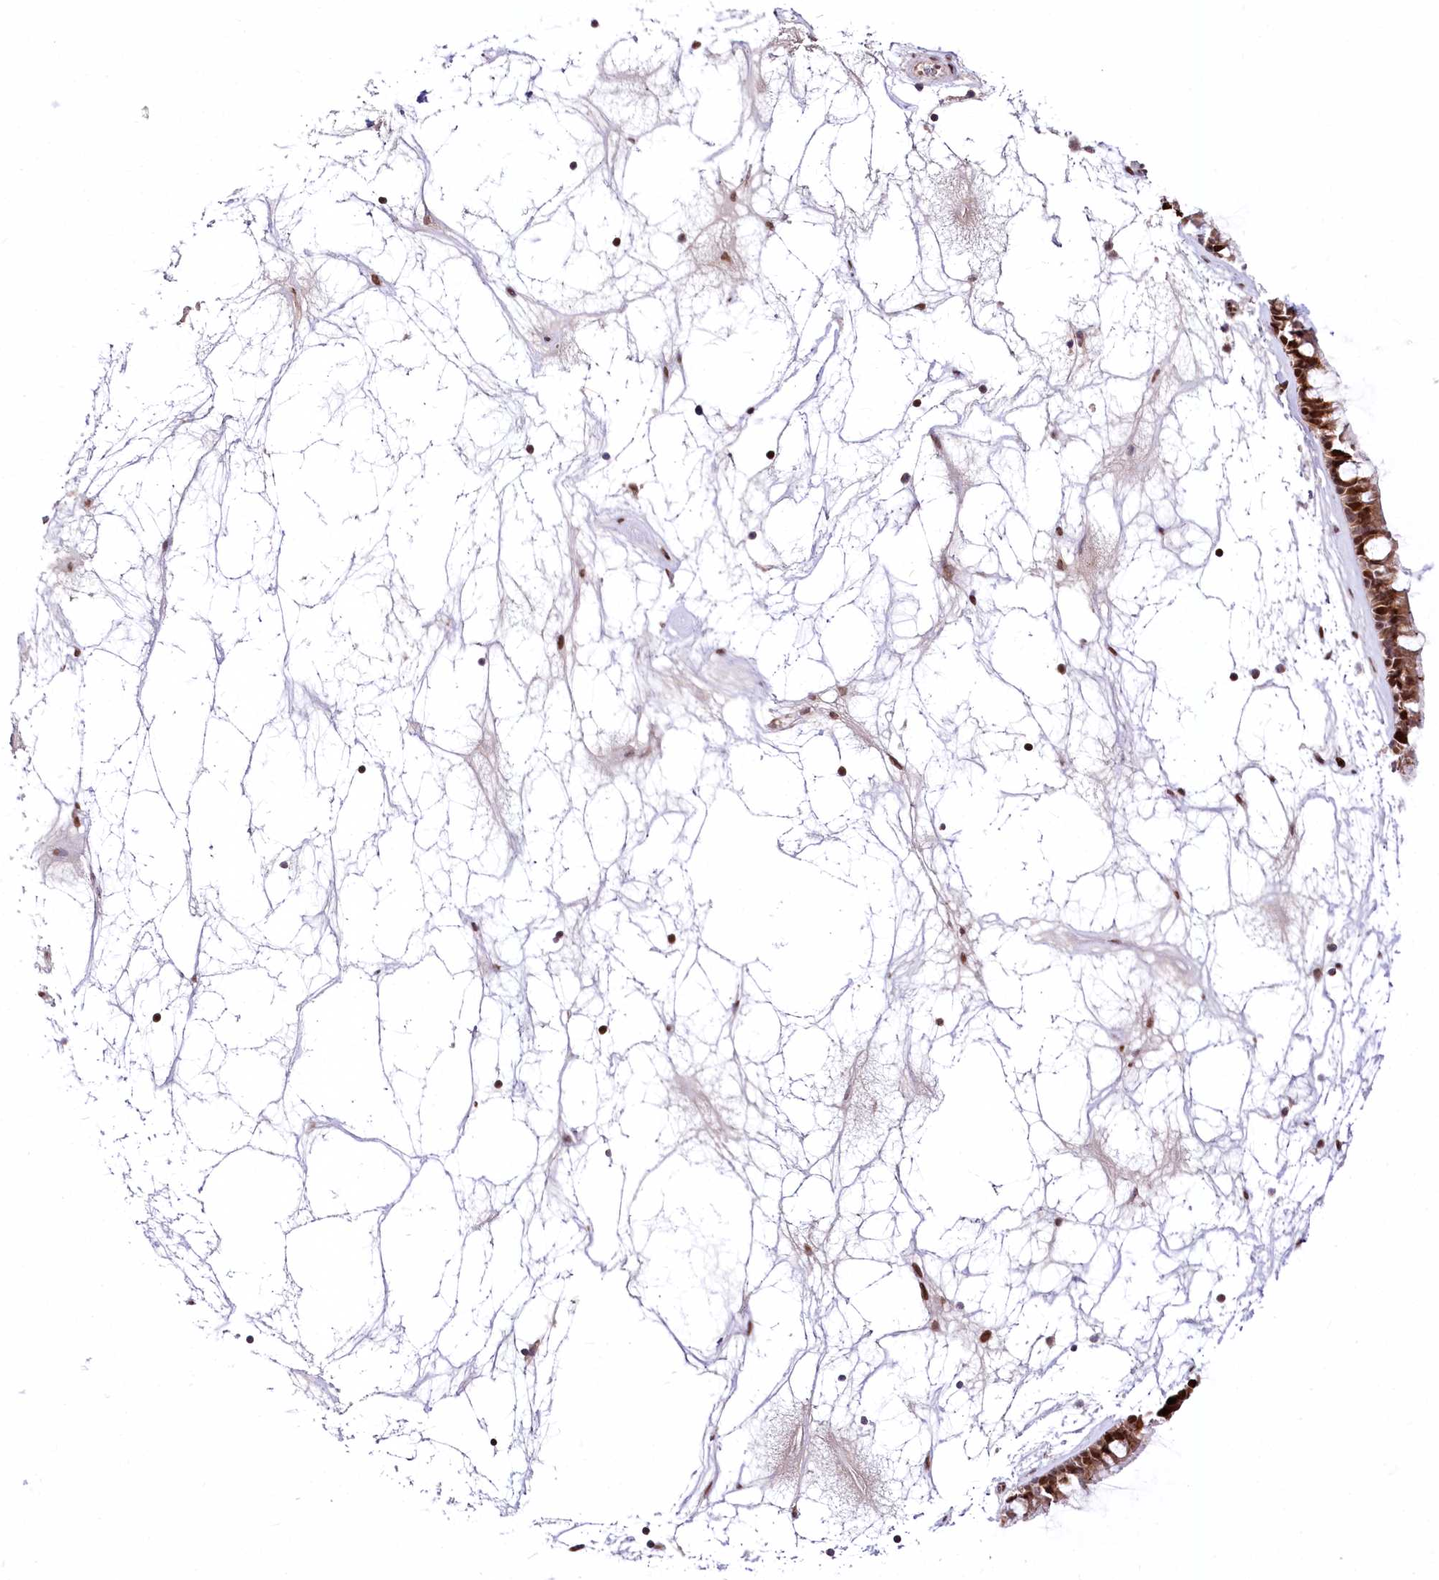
{"staining": {"intensity": "strong", "quantity": ">75%", "location": "nuclear"}, "tissue": "nasopharynx", "cell_type": "Respiratory epithelial cells", "image_type": "normal", "snomed": [{"axis": "morphology", "description": "Normal tissue, NOS"}, {"axis": "topography", "description": "Nasopharynx"}], "caption": "Immunohistochemistry (IHC) of benign nasopharynx shows high levels of strong nuclear staining in approximately >75% of respiratory epithelial cells.", "gene": "ZFYVE27", "patient": {"sex": "male", "age": 64}}